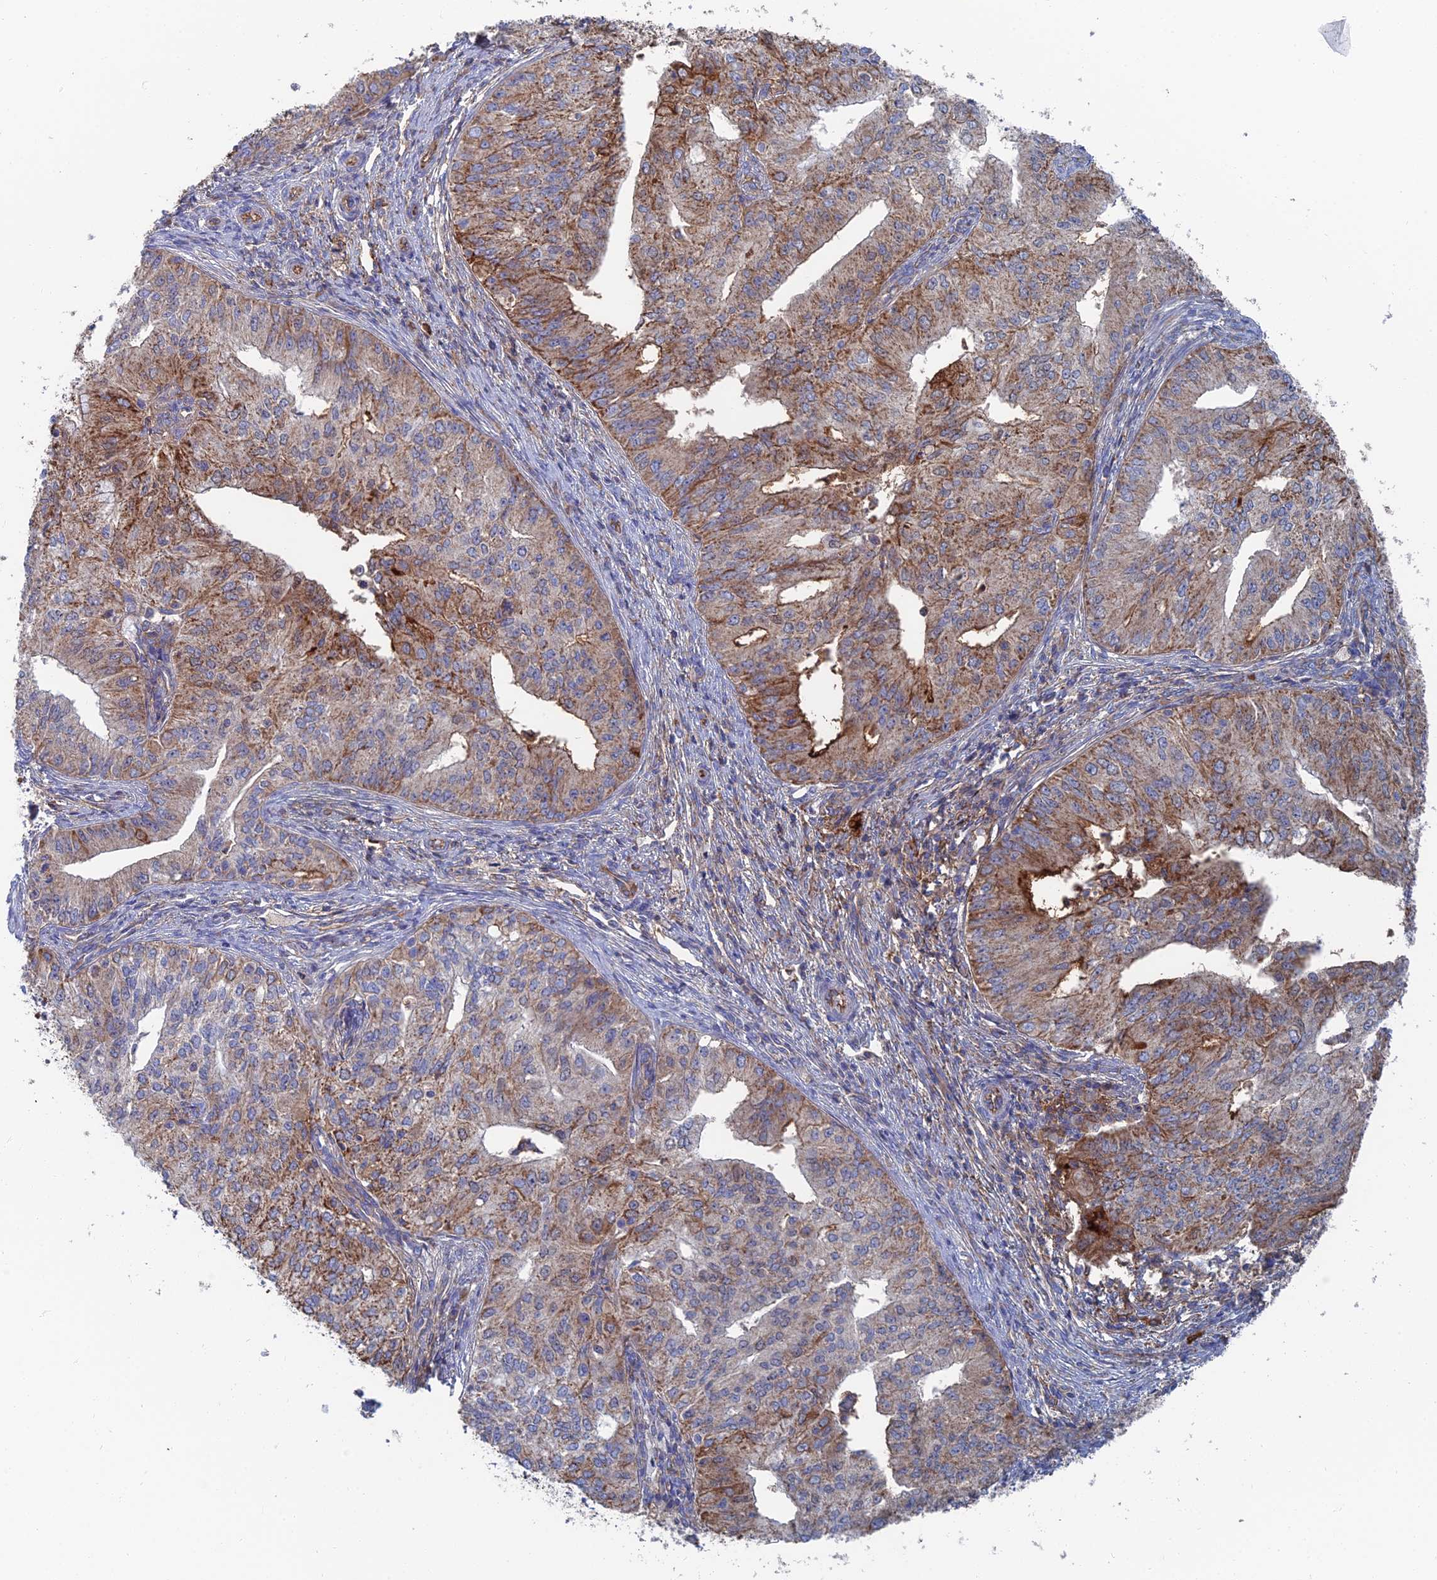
{"staining": {"intensity": "moderate", "quantity": ">75%", "location": "cytoplasmic/membranous"}, "tissue": "endometrial cancer", "cell_type": "Tumor cells", "image_type": "cancer", "snomed": [{"axis": "morphology", "description": "Adenocarcinoma, NOS"}, {"axis": "topography", "description": "Endometrium"}], "caption": "Immunohistochemistry (IHC) micrograph of endometrial cancer (adenocarcinoma) stained for a protein (brown), which demonstrates medium levels of moderate cytoplasmic/membranous expression in approximately >75% of tumor cells.", "gene": "SNX11", "patient": {"sex": "female", "age": 50}}